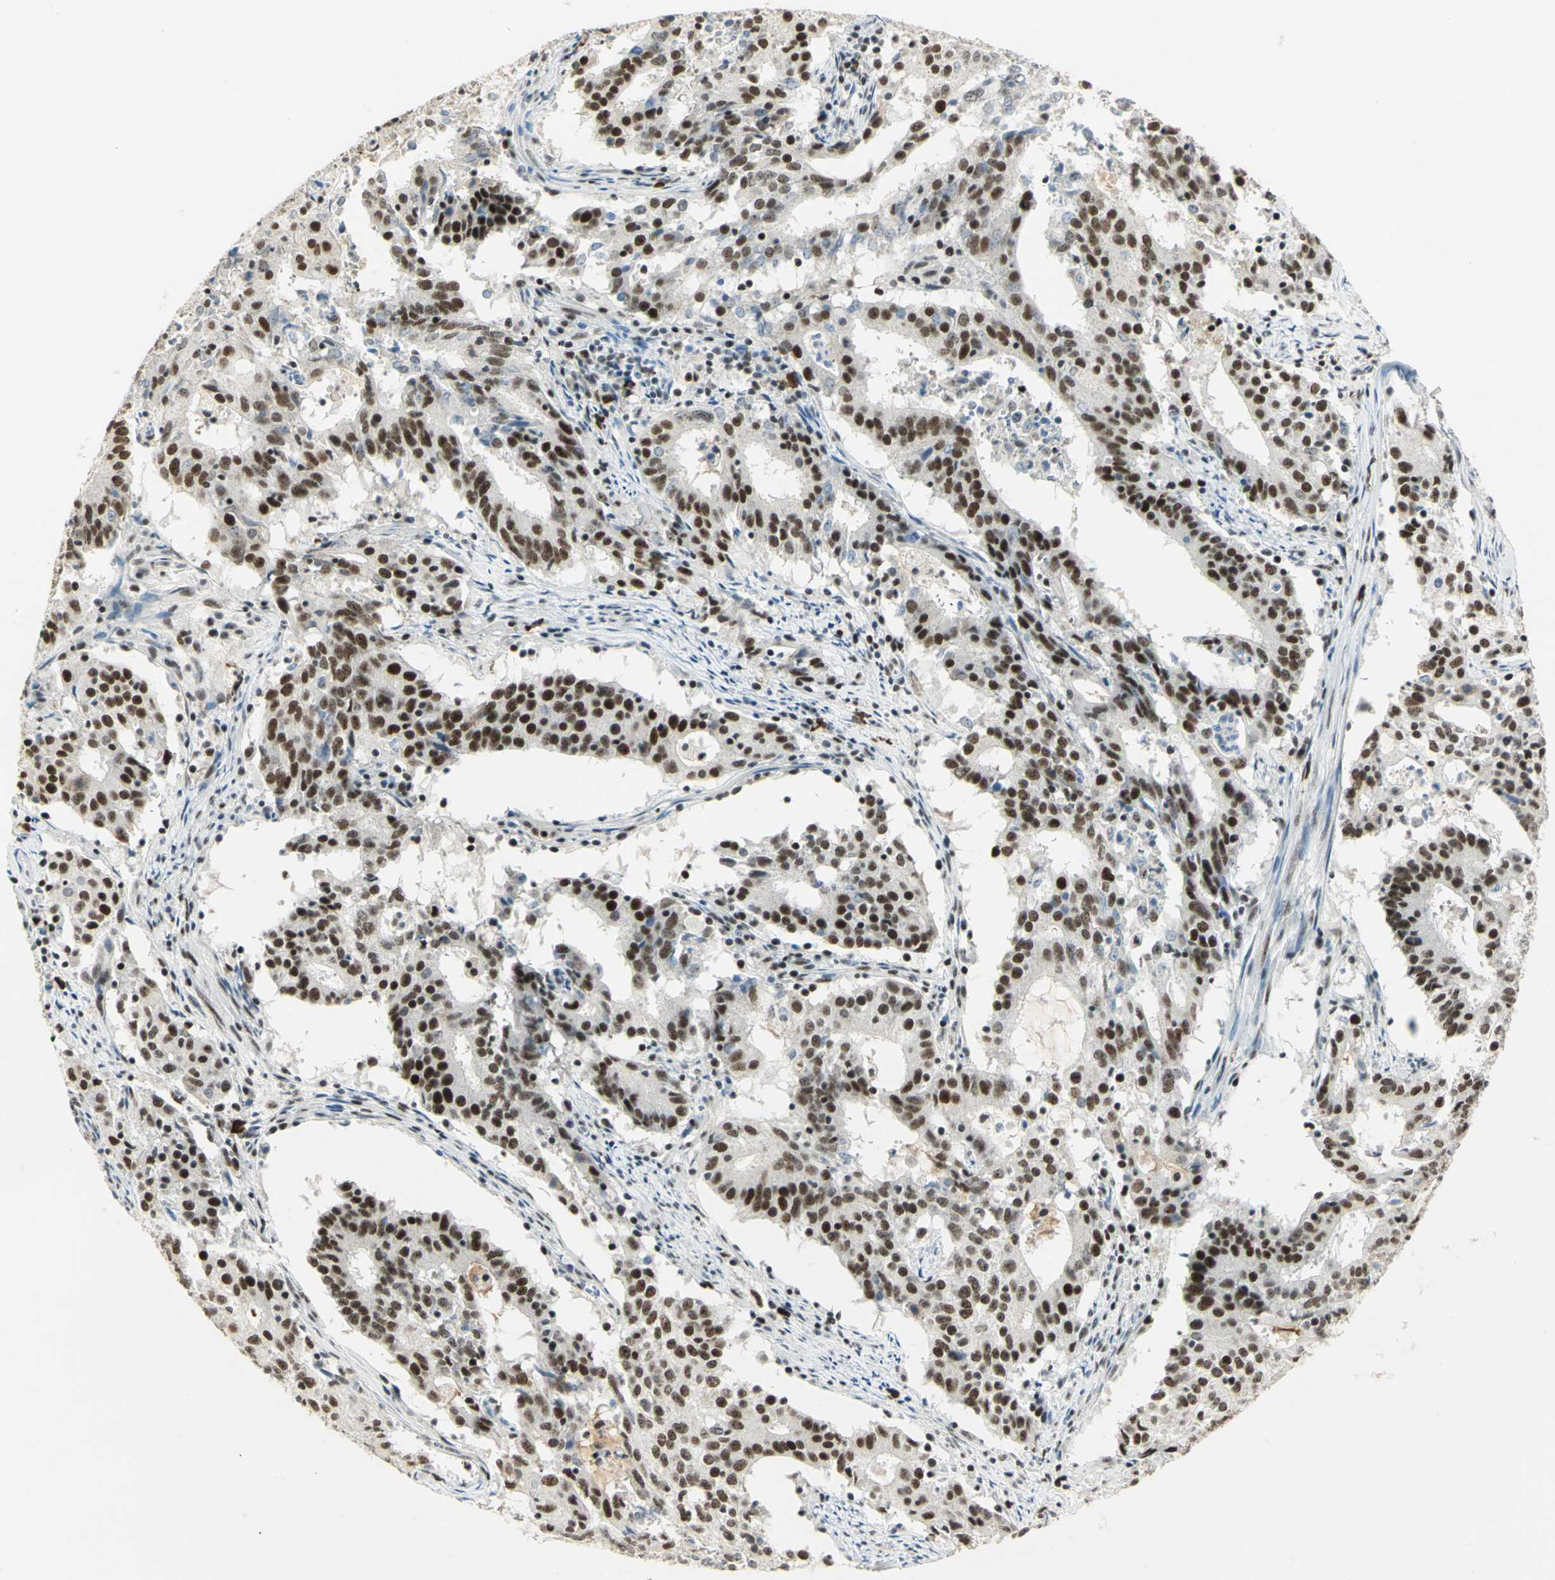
{"staining": {"intensity": "strong", "quantity": ">75%", "location": "nuclear"}, "tissue": "cervical cancer", "cell_type": "Tumor cells", "image_type": "cancer", "snomed": [{"axis": "morphology", "description": "Adenocarcinoma, NOS"}, {"axis": "topography", "description": "Cervix"}], "caption": "Cervical cancer (adenocarcinoma) stained for a protein displays strong nuclear positivity in tumor cells. Immunohistochemistry stains the protein of interest in brown and the nuclei are stained blue.", "gene": "CCNT1", "patient": {"sex": "female", "age": 44}}